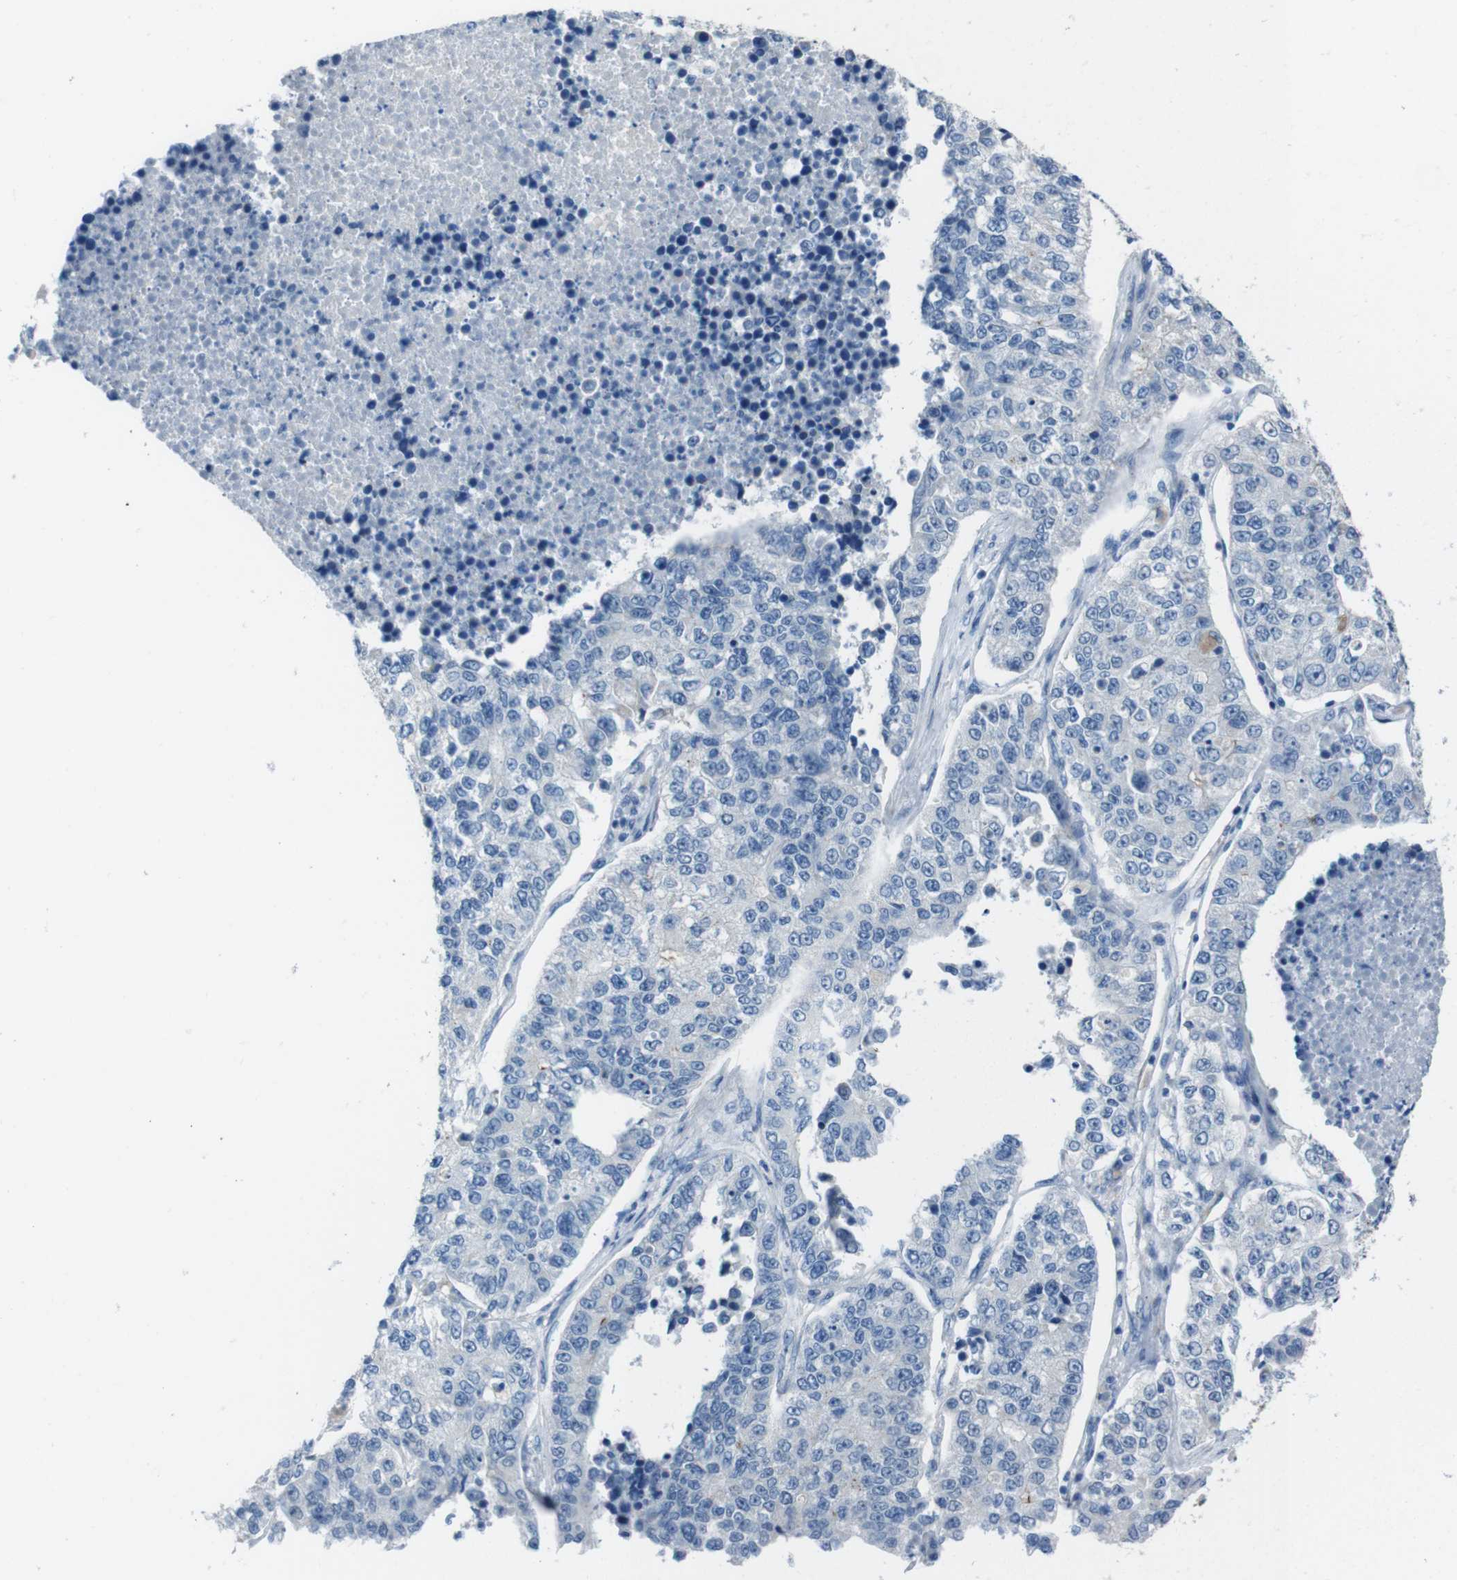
{"staining": {"intensity": "negative", "quantity": "none", "location": "none"}, "tissue": "lung cancer", "cell_type": "Tumor cells", "image_type": "cancer", "snomed": [{"axis": "morphology", "description": "Adenocarcinoma, NOS"}, {"axis": "topography", "description": "Lung"}], "caption": "The photomicrograph exhibits no staining of tumor cells in adenocarcinoma (lung).", "gene": "CDHR2", "patient": {"sex": "male", "age": 49}}